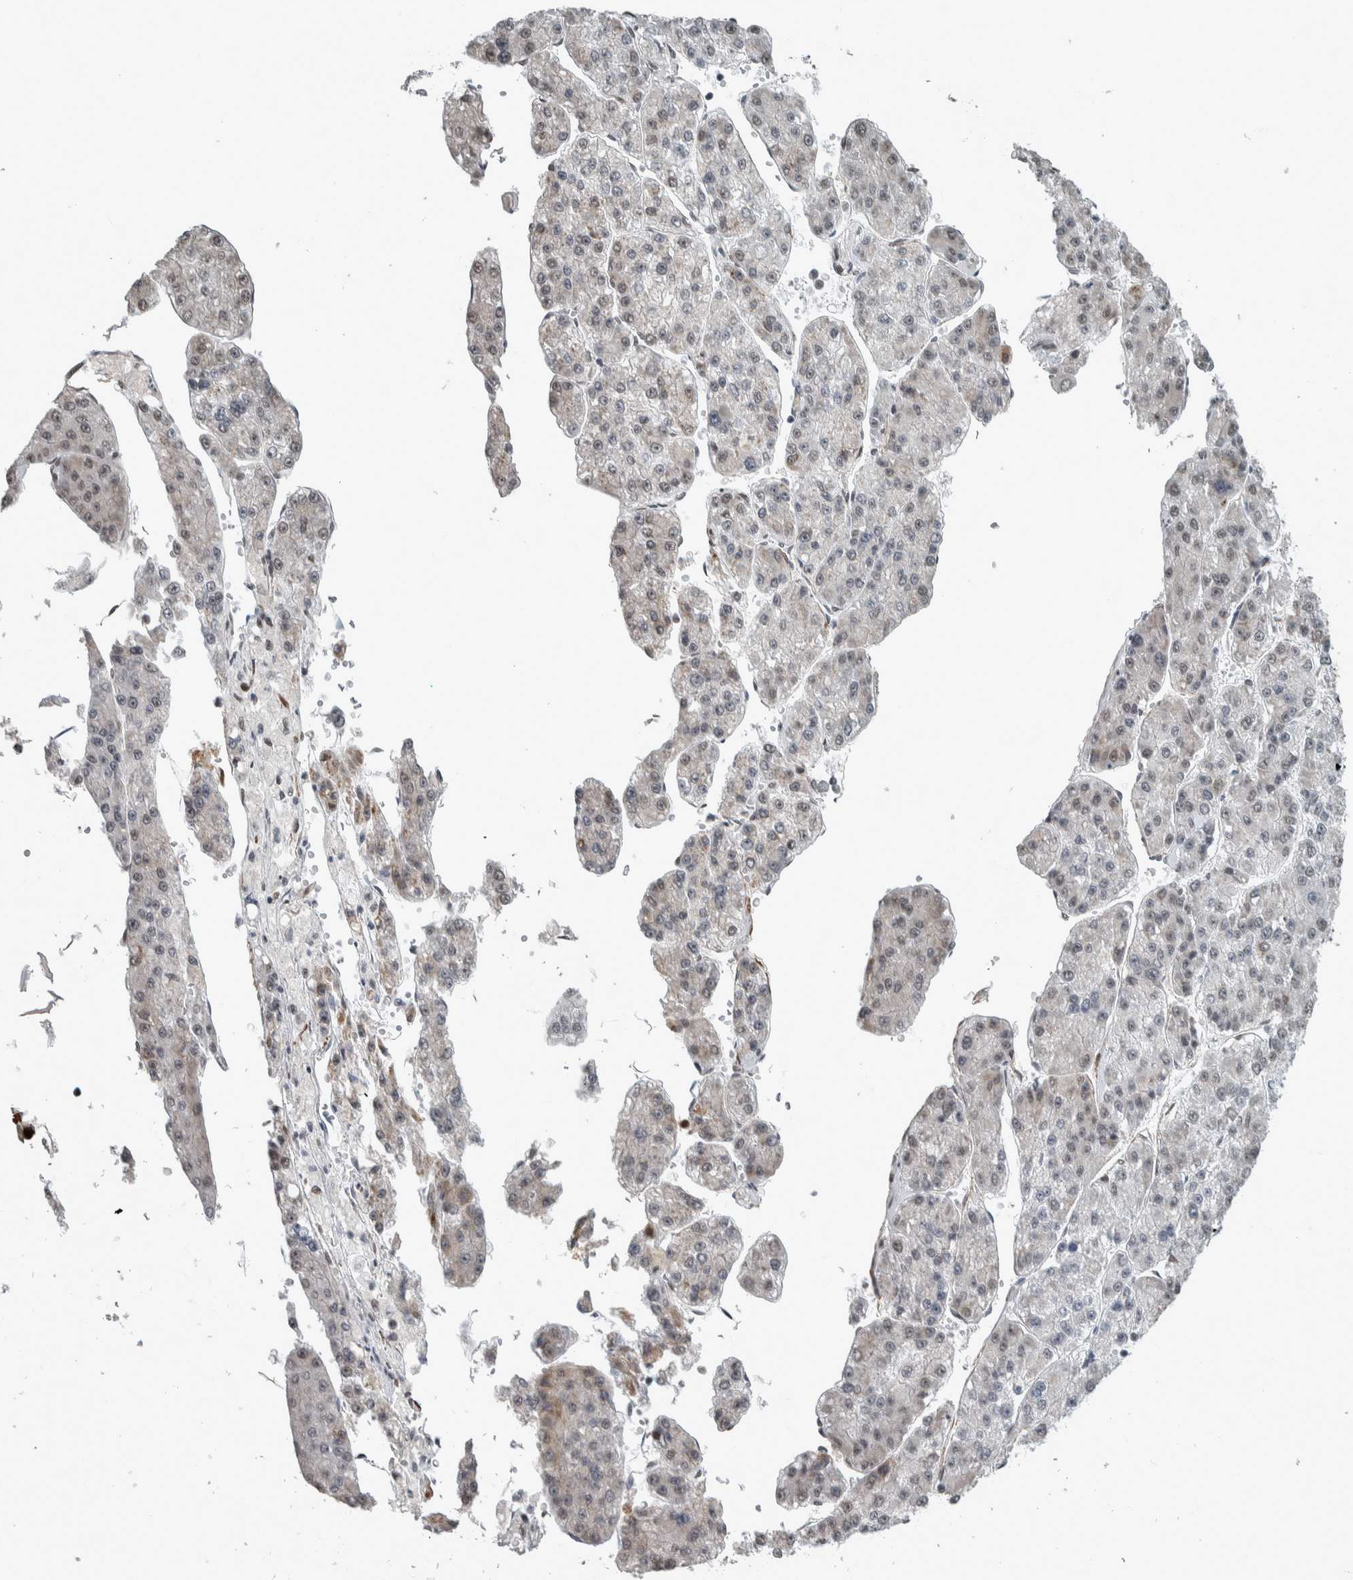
{"staining": {"intensity": "weak", "quantity": "<25%", "location": "nuclear"}, "tissue": "liver cancer", "cell_type": "Tumor cells", "image_type": "cancer", "snomed": [{"axis": "morphology", "description": "Carcinoma, Hepatocellular, NOS"}, {"axis": "topography", "description": "Liver"}], "caption": "Tumor cells are negative for brown protein staining in liver cancer (hepatocellular carcinoma).", "gene": "DDX42", "patient": {"sex": "female", "age": 73}}